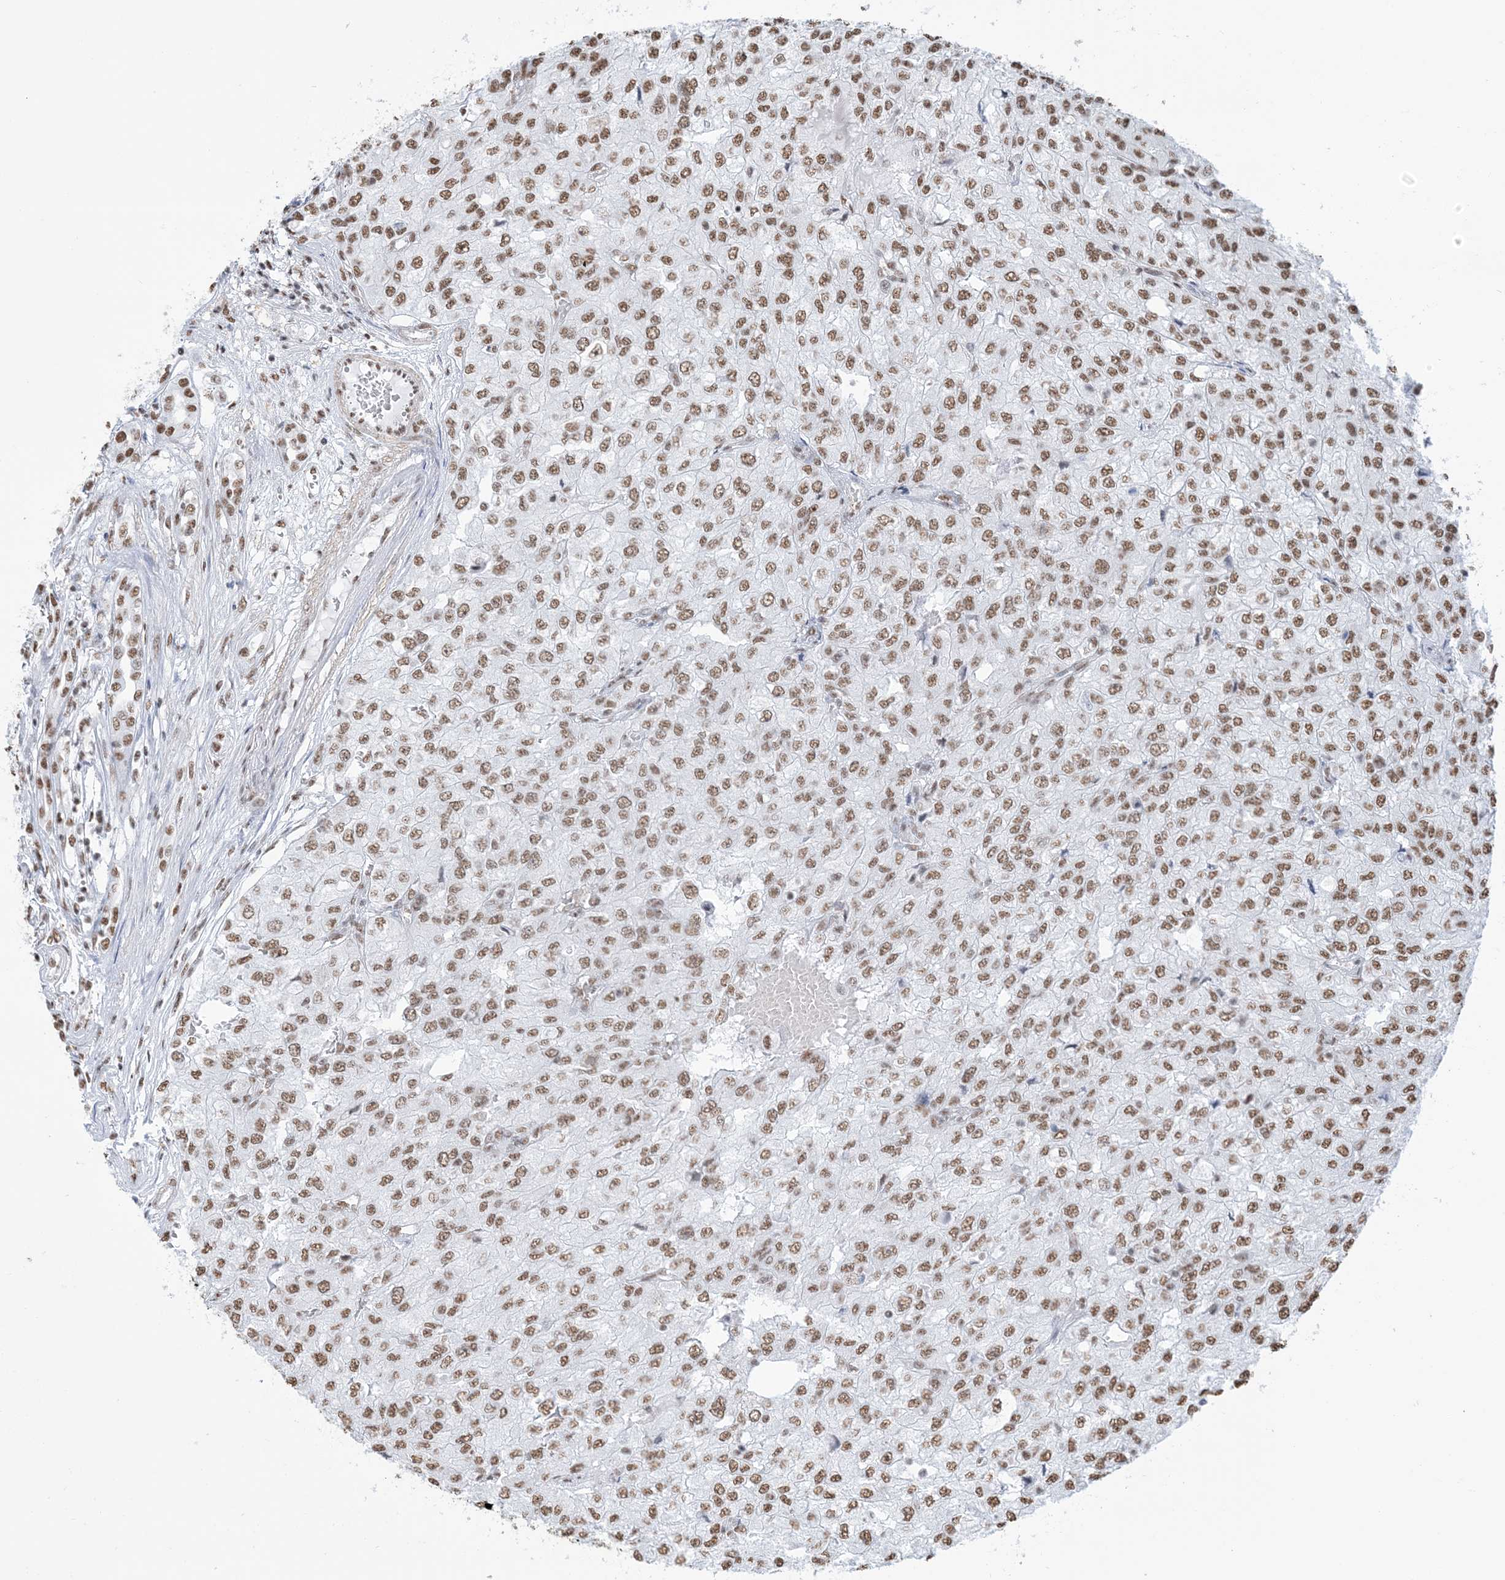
{"staining": {"intensity": "moderate", "quantity": ">75%", "location": "nuclear"}, "tissue": "renal cancer", "cell_type": "Tumor cells", "image_type": "cancer", "snomed": [{"axis": "morphology", "description": "Adenocarcinoma, NOS"}, {"axis": "topography", "description": "Kidney"}], "caption": "Human renal cancer (adenocarcinoma) stained for a protein (brown) shows moderate nuclear positive positivity in about >75% of tumor cells.", "gene": "ZNF792", "patient": {"sex": "female", "age": 54}}